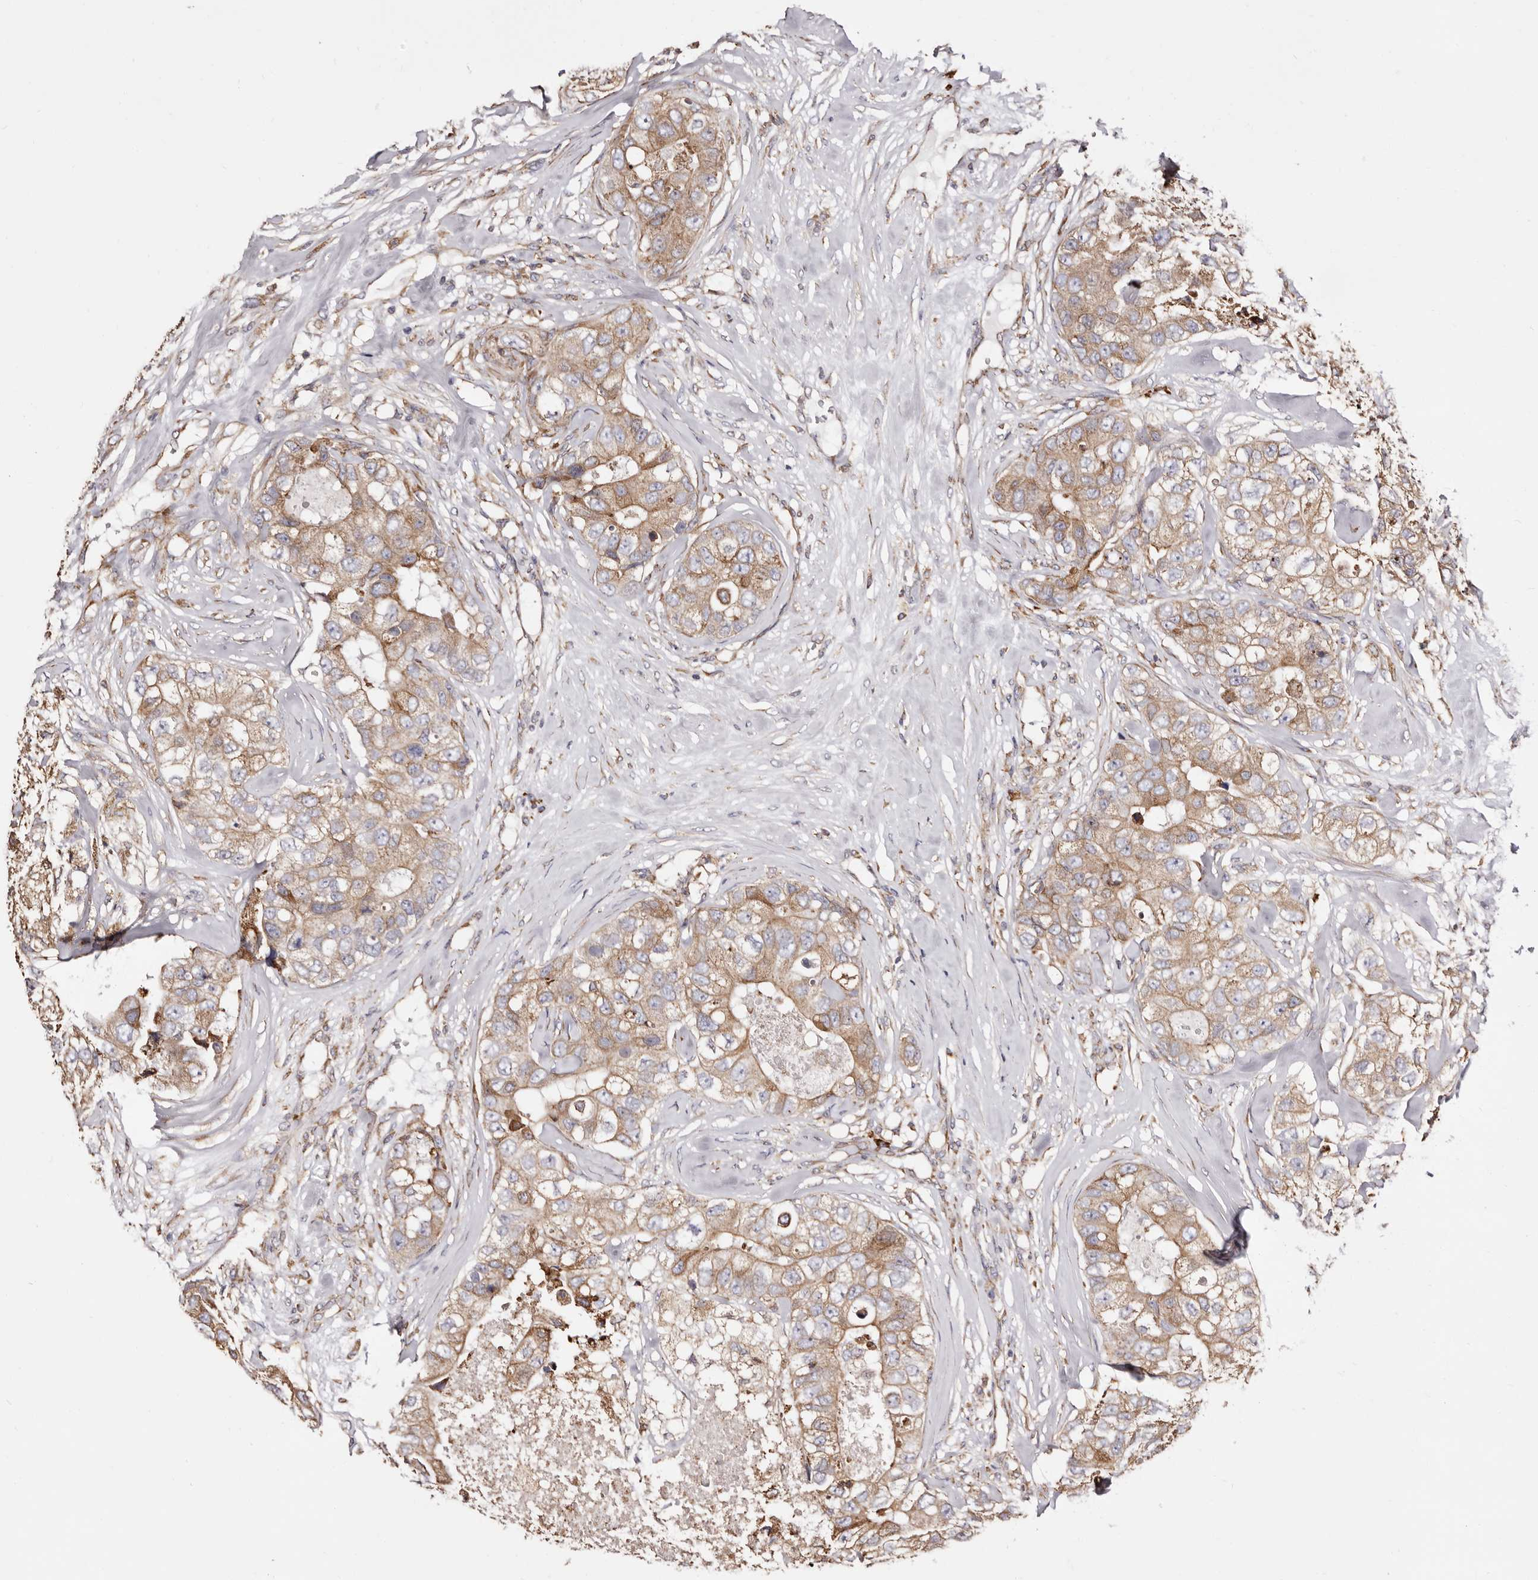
{"staining": {"intensity": "moderate", "quantity": ">75%", "location": "cytoplasmic/membranous"}, "tissue": "breast cancer", "cell_type": "Tumor cells", "image_type": "cancer", "snomed": [{"axis": "morphology", "description": "Duct carcinoma"}, {"axis": "topography", "description": "Breast"}], "caption": "Moderate cytoplasmic/membranous positivity for a protein is present in approximately >75% of tumor cells of breast cancer (infiltrating ductal carcinoma) using immunohistochemistry (IHC).", "gene": "ACBD6", "patient": {"sex": "female", "age": 62}}